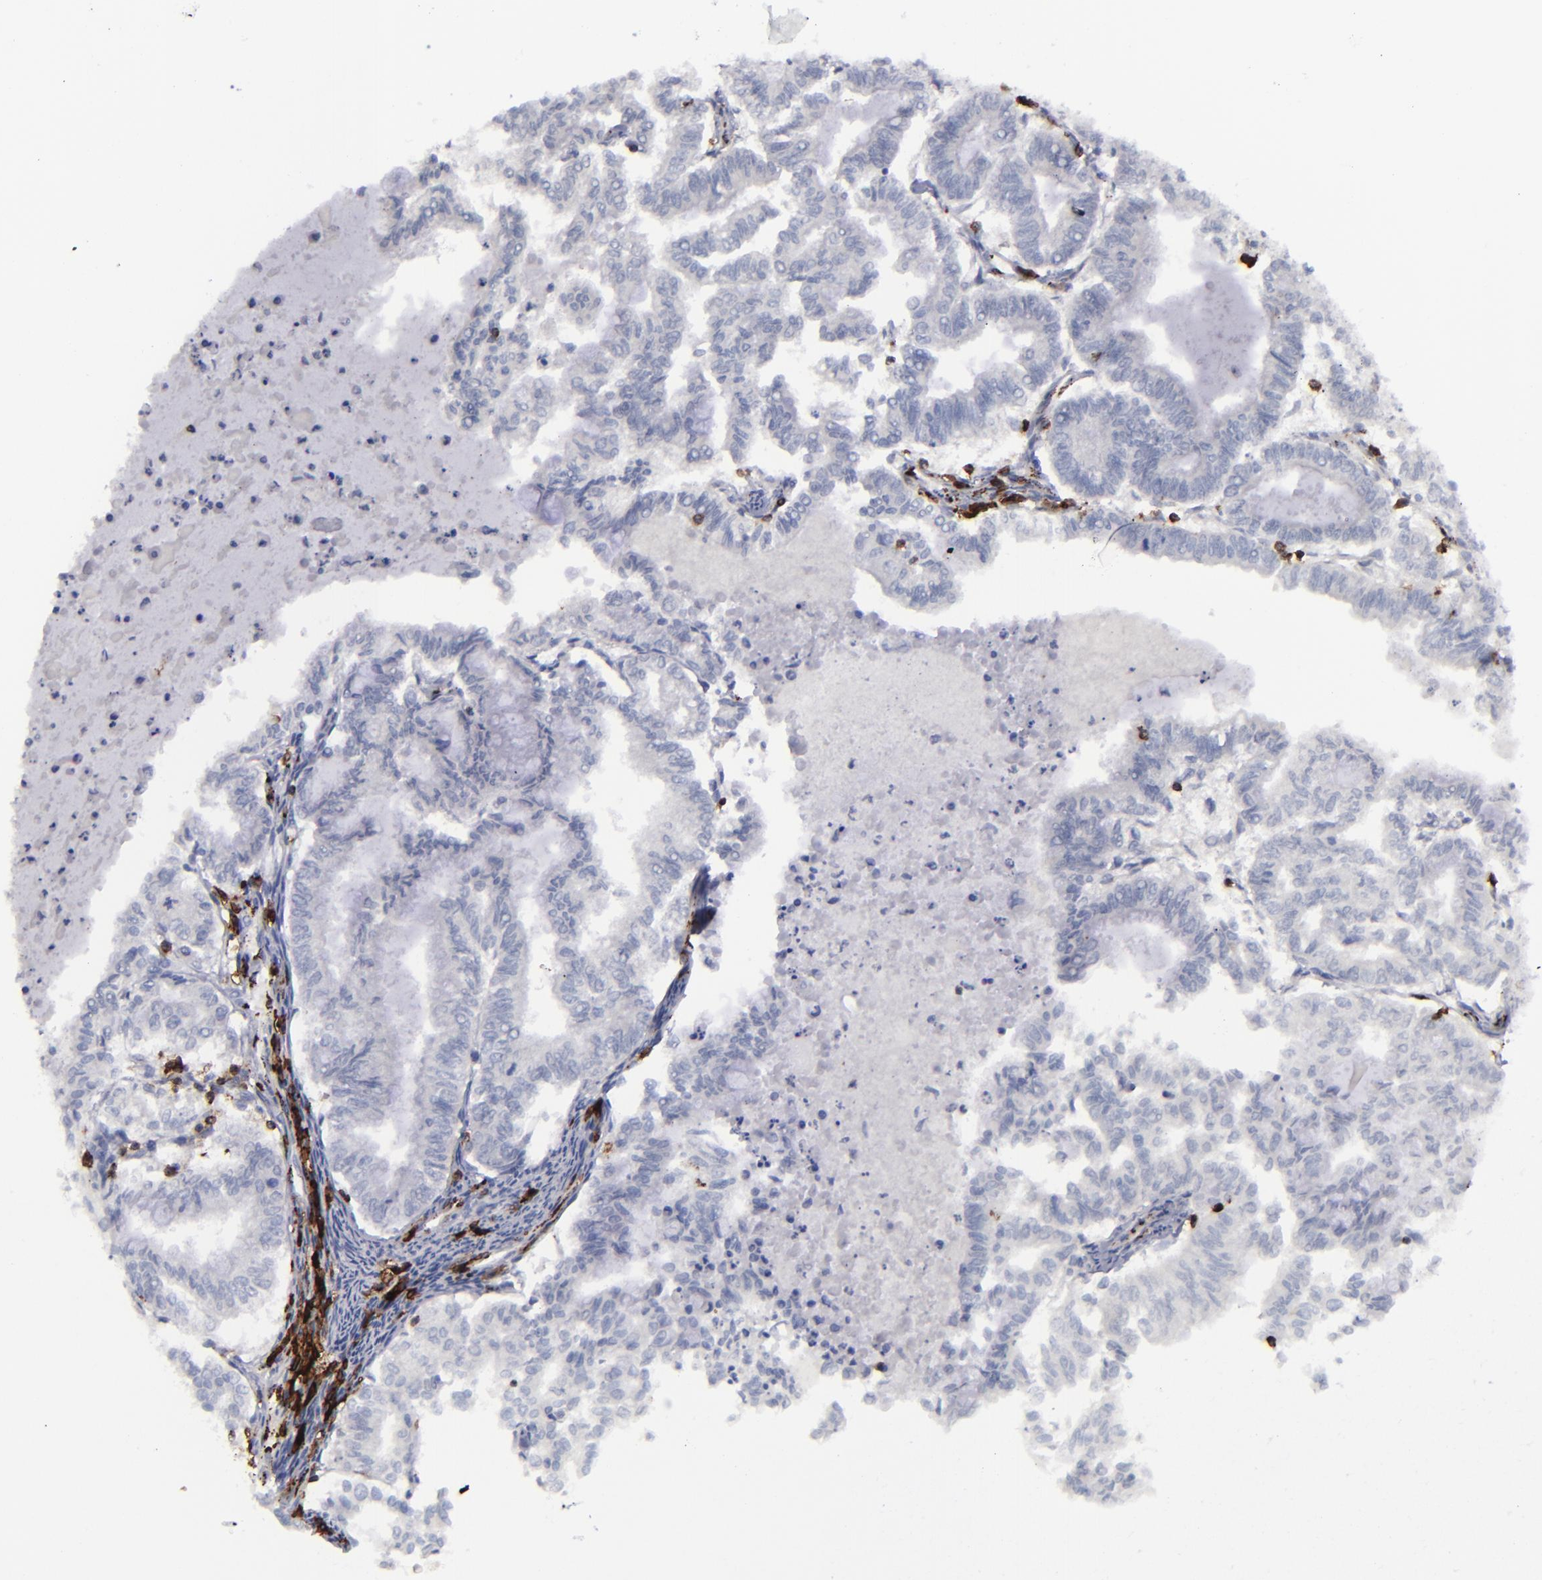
{"staining": {"intensity": "negative", "quantity": "none", "location": "none"}, "tissue": "endometrial cancer", "cell_type": "Tumor cells", "image_type": "cancer", "snomed": [{"axis": "morphology", "description": "Adenocarcinoma, NOS"}, {"axis": "topography", "description": "Endometrium"}], "caption": "This is a micrograph of IHC staining of endometrial cancer, which shows no staining in tumor cells.", "gene": "CD27", "patient": {"sex": "female", "age": 79}}